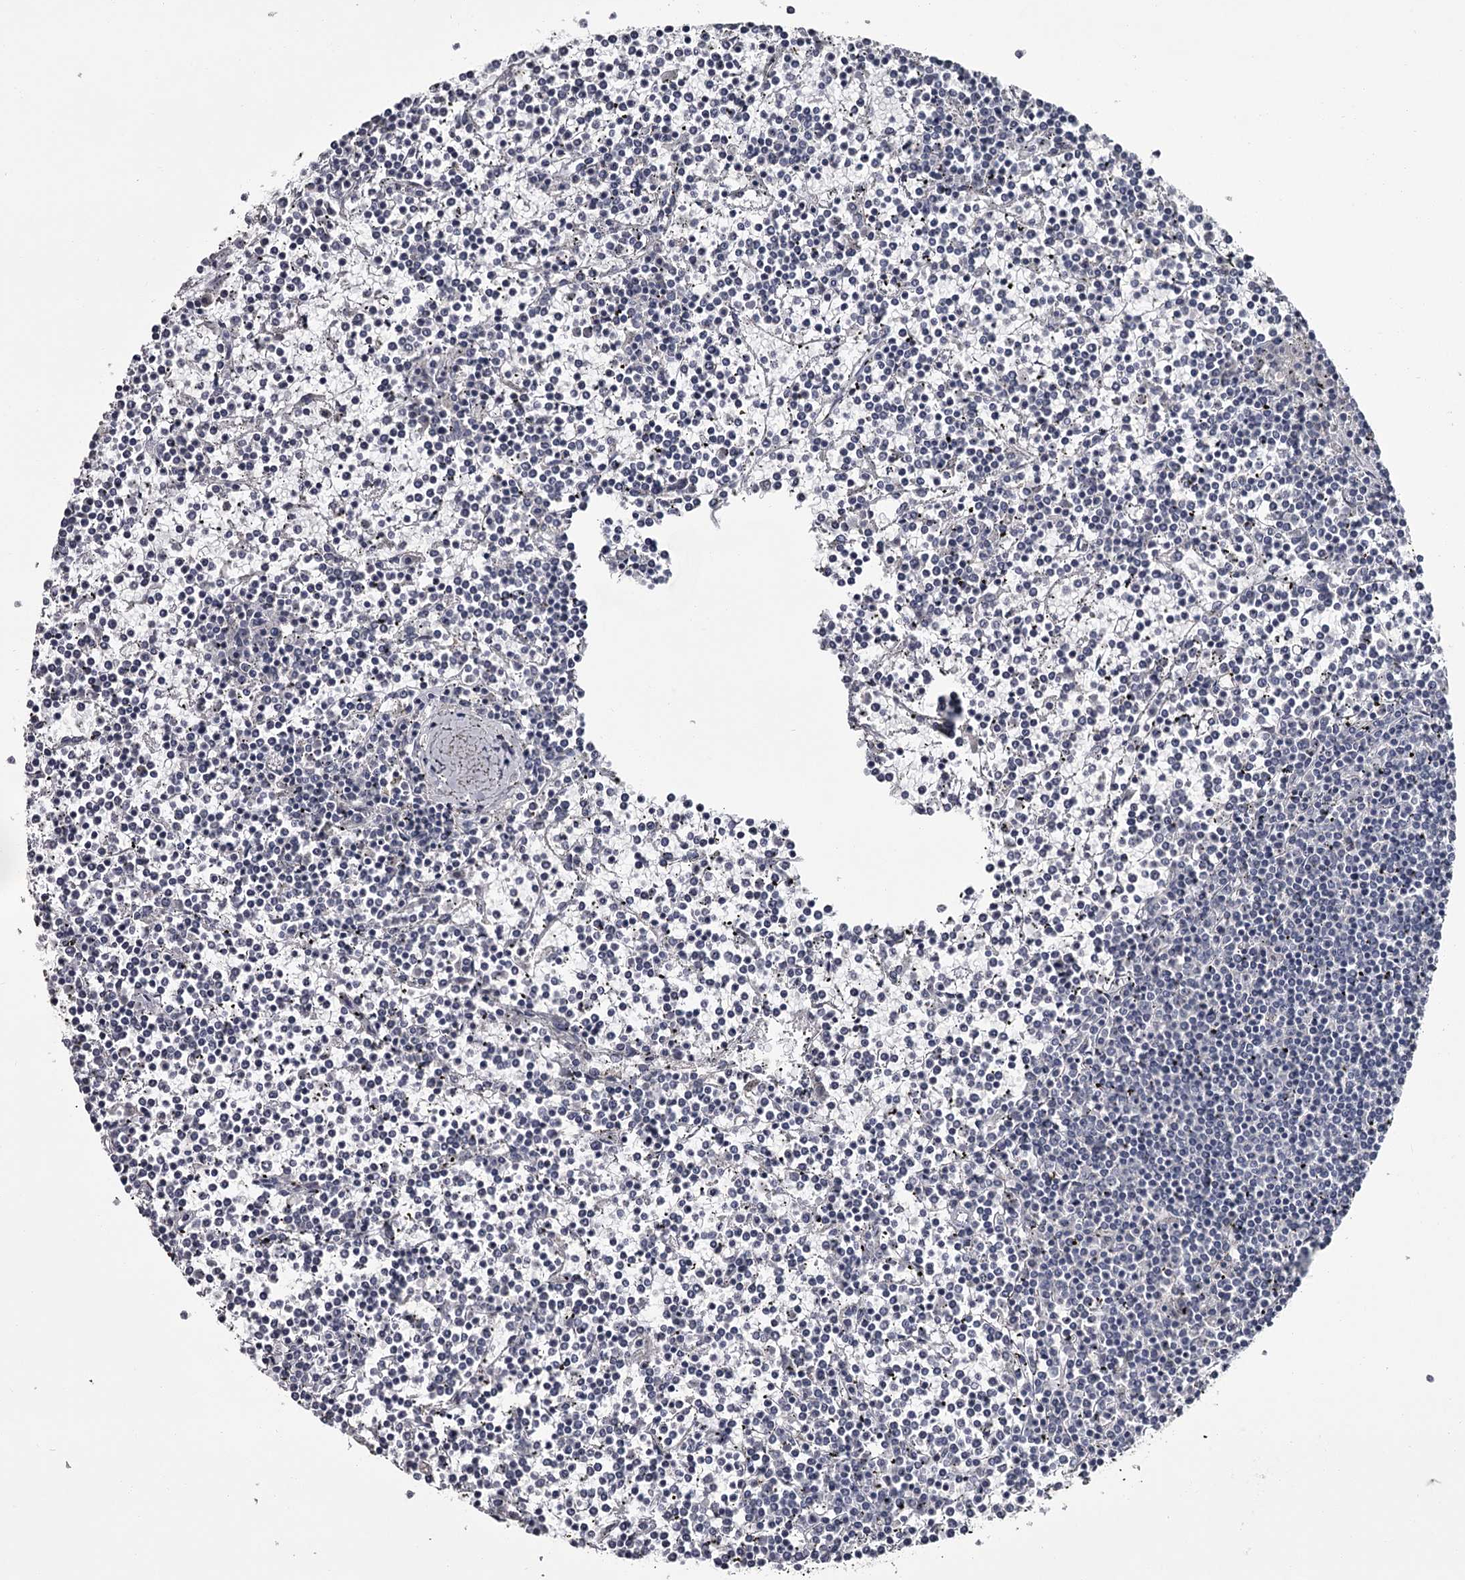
{"staining": {"intensity": "negative", "quantity": "none", "location": "none"}, "tissue": "lymphoma", "cell_type": "Tumor cells", "image_type": "cancer", "snomed": [{"axis": "morphology", "description": "Malignant lymphoma, non-Hodgkin's type, Low grade"}, {"axis": "topography", "description": "Spleen"}], "caption": "IHC histopathology image of human lymphoma stained for a protein (brown), which displays no staining in tumor cells.", "gene": "DAO", "patient": {"sex": "female", "age": 19}}